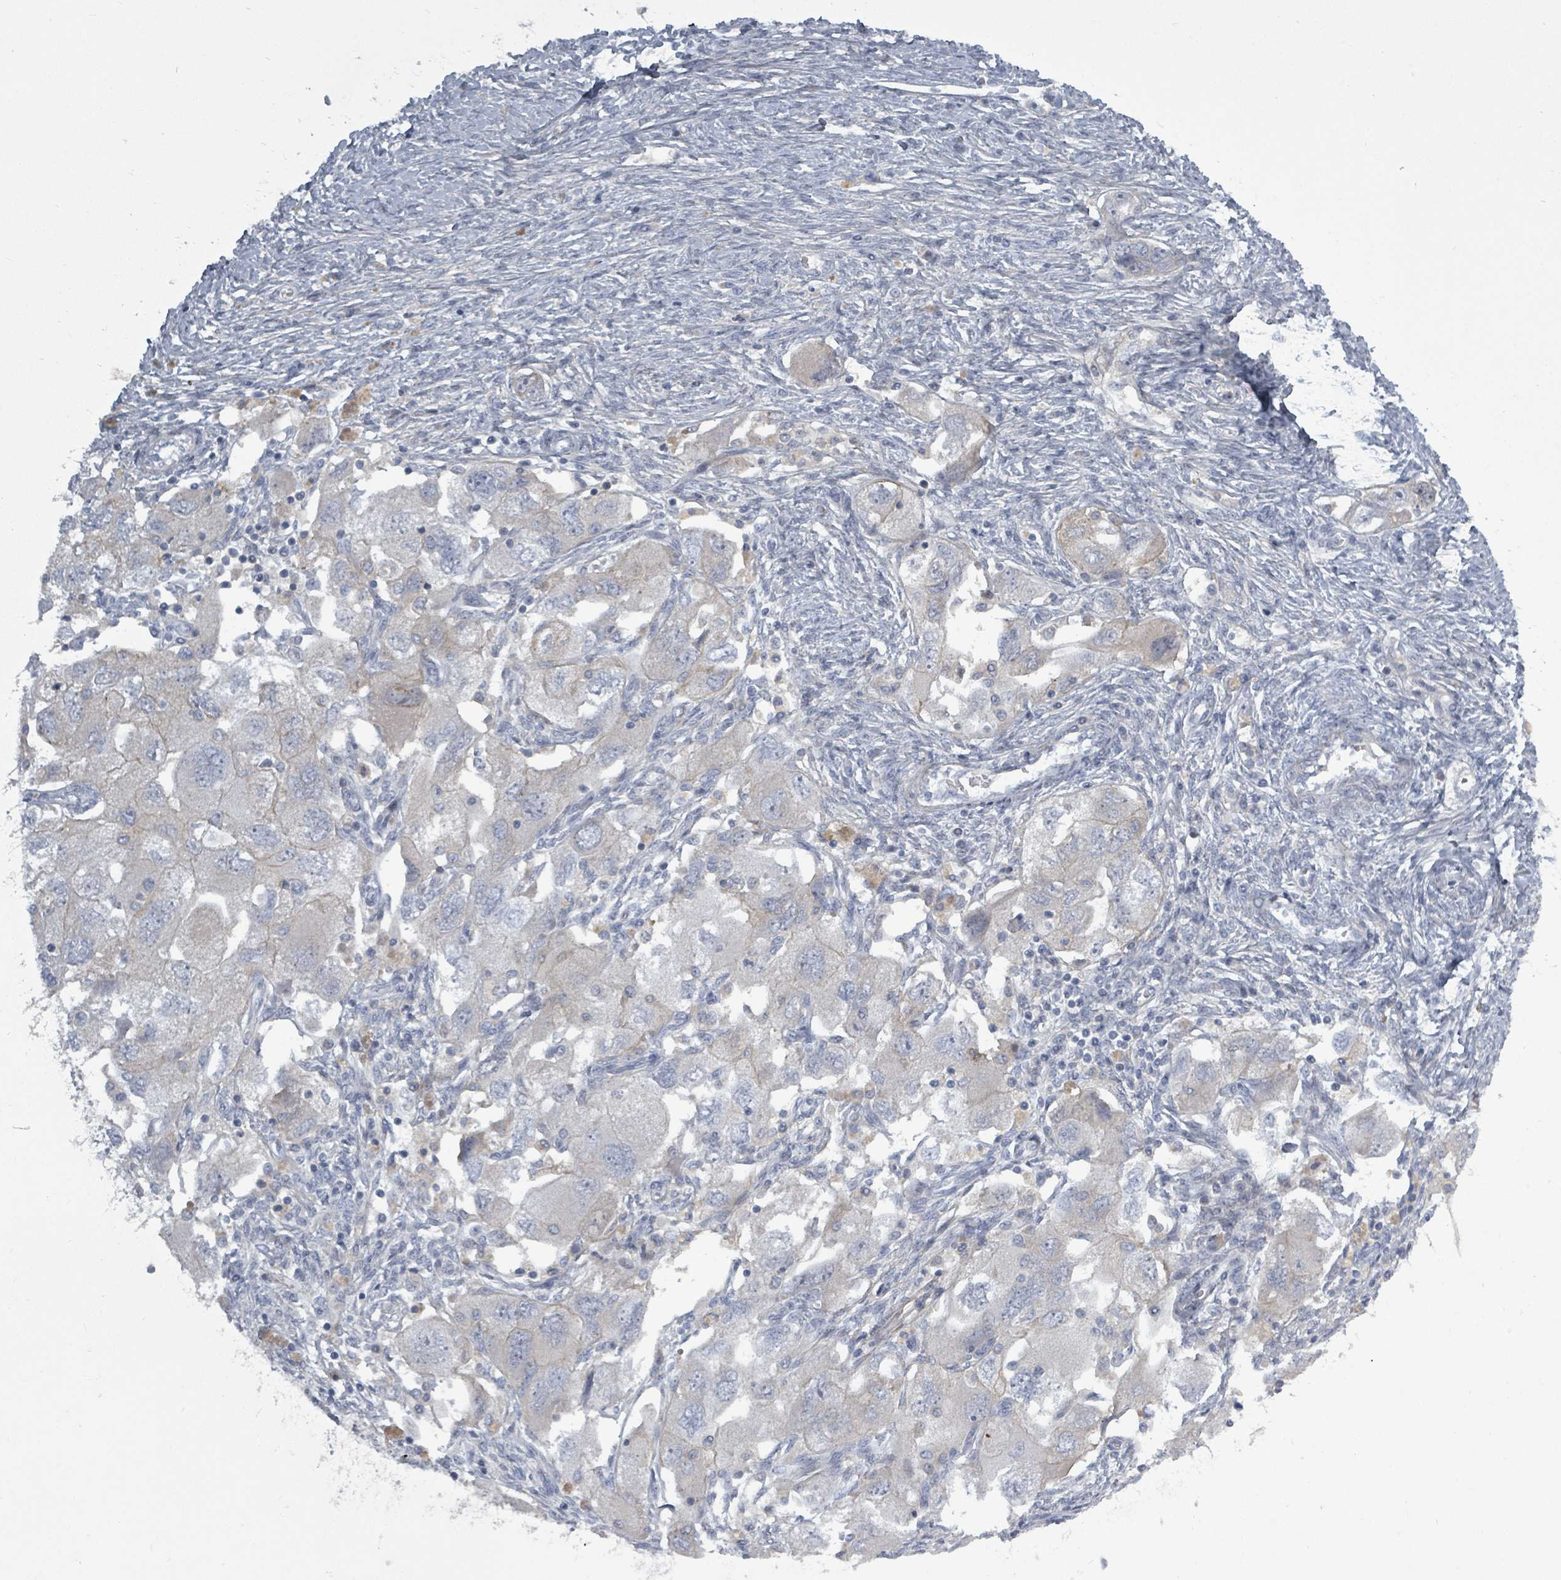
{"staining": {"intensity": "negative", "quantity": "none", "location": "none"}, "tissue": "ovarian cancer", "cell_type": "Tumor cells", "image_type": "cancer", "snomed": [{"axis": "morphology", "description": "Carcinoma, NOS"}, {"axis": "morphology", "description": "Cystadenocarcinoma, serous, NOS"}, {"axis": "topography", "description": "Ovary"}], "caption": "The photomicrograph shows no significant expression in tumor cells of ovarian carcinoma. The staining is performed using DAB brown chromogen with nuclei counter-stained in using hematoxylin.", "gene": "LEFTY2", "patient": {"sex": "female", "age": 69}}